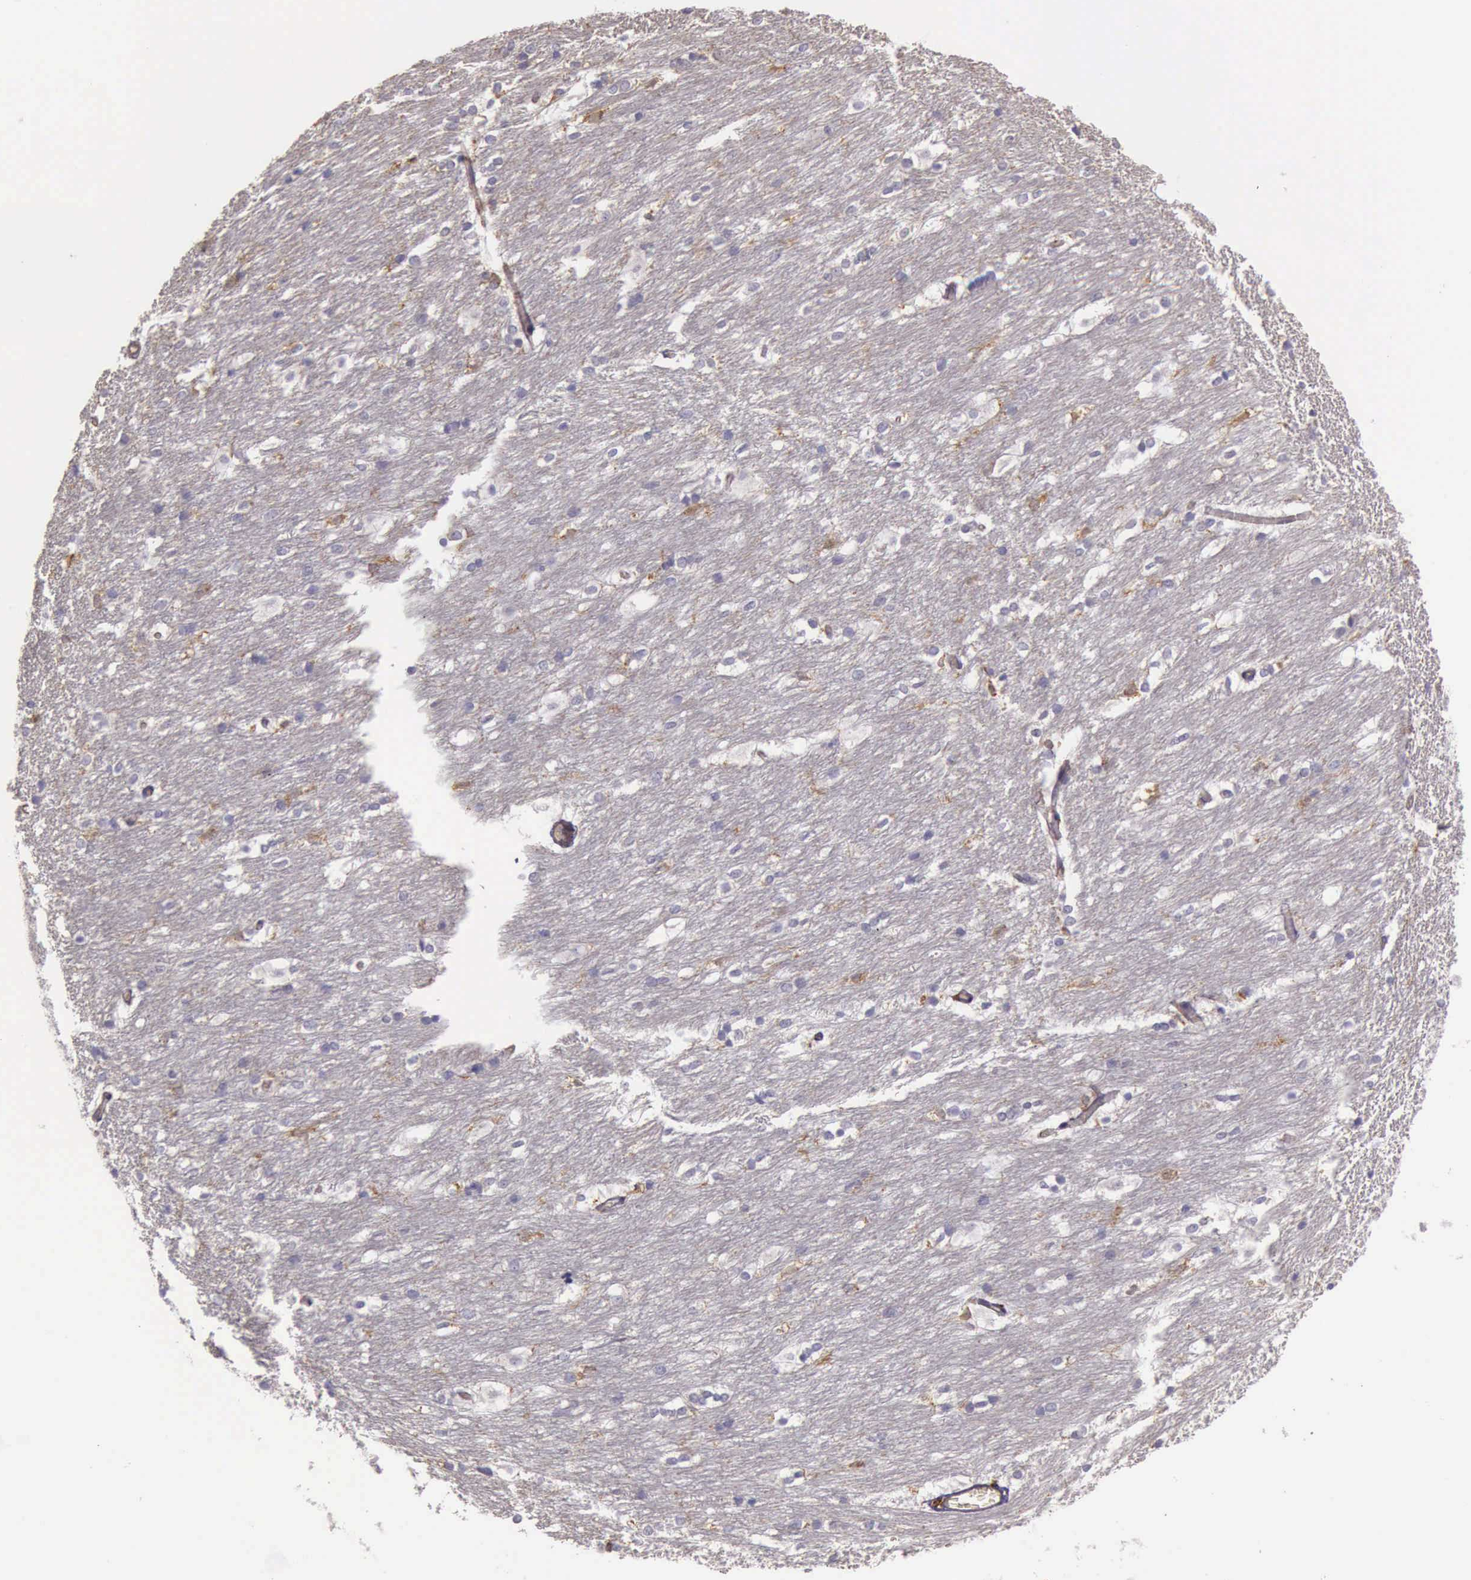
{"staining": {"intensity": "negative", "quantity": "none", "location": "none"}, "tissue": "caudate", "cell_type": "Glial cells", "image_type": "normal", "snomed": [{"axis": "morphology", "description": "Normal tissue, NOS"}, {"axis": "topography", "description": "Lateral ventricle wall"}], "caption": "Immunohistochemical staining of normal caudate demonstrates no significant expression in glial cells.", "gene": "ARHGAP4", "patient": {"sex": "female", "age": 19}}